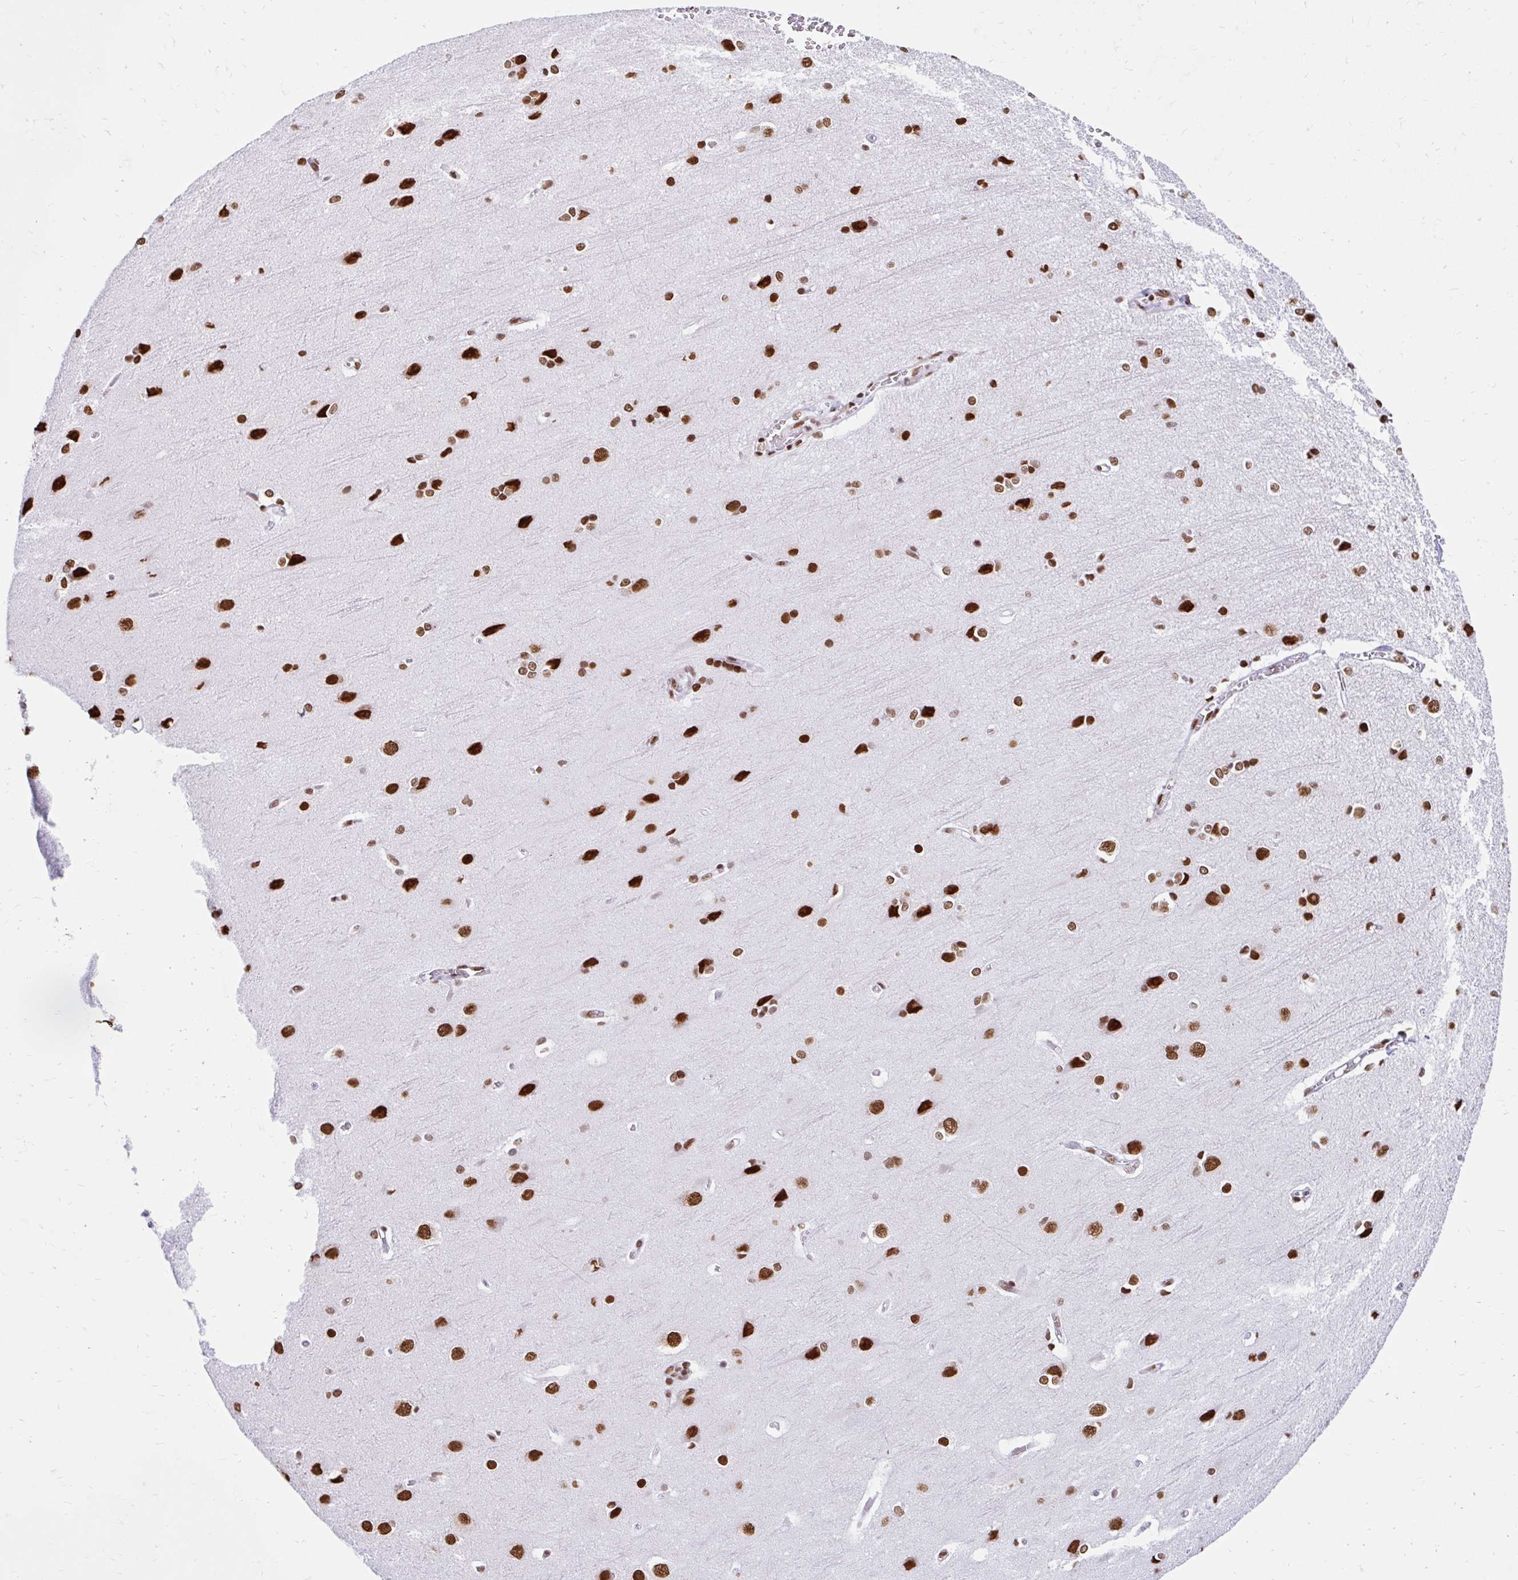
{"staining": {"intensity": "moderate", "quantity": ">75%", "location": "nuclear"}, "tissue": "cerebral cortex", "cell_type": "Endothelial cells", "image_type": "normal", "snomed": [{"axis": "morphology", "description": "Normal tissue, NOS"}, {"axis": "topography", "description": "Cerebral cortex"}], "caption": "Immunohistochemistry (IHC) of benign human cerebral cortex reveals medium levels of moderate nuclear expression in approximately >75% of endothelial cells. Using DAB (3,3'-diaminobenzidine) (brown) and hematoxylin (blue) stains, captured at high magnification using brightfield microscopy.", "gene": "KHDRBS1", "patient": {"sex": "male", "age": 37}}